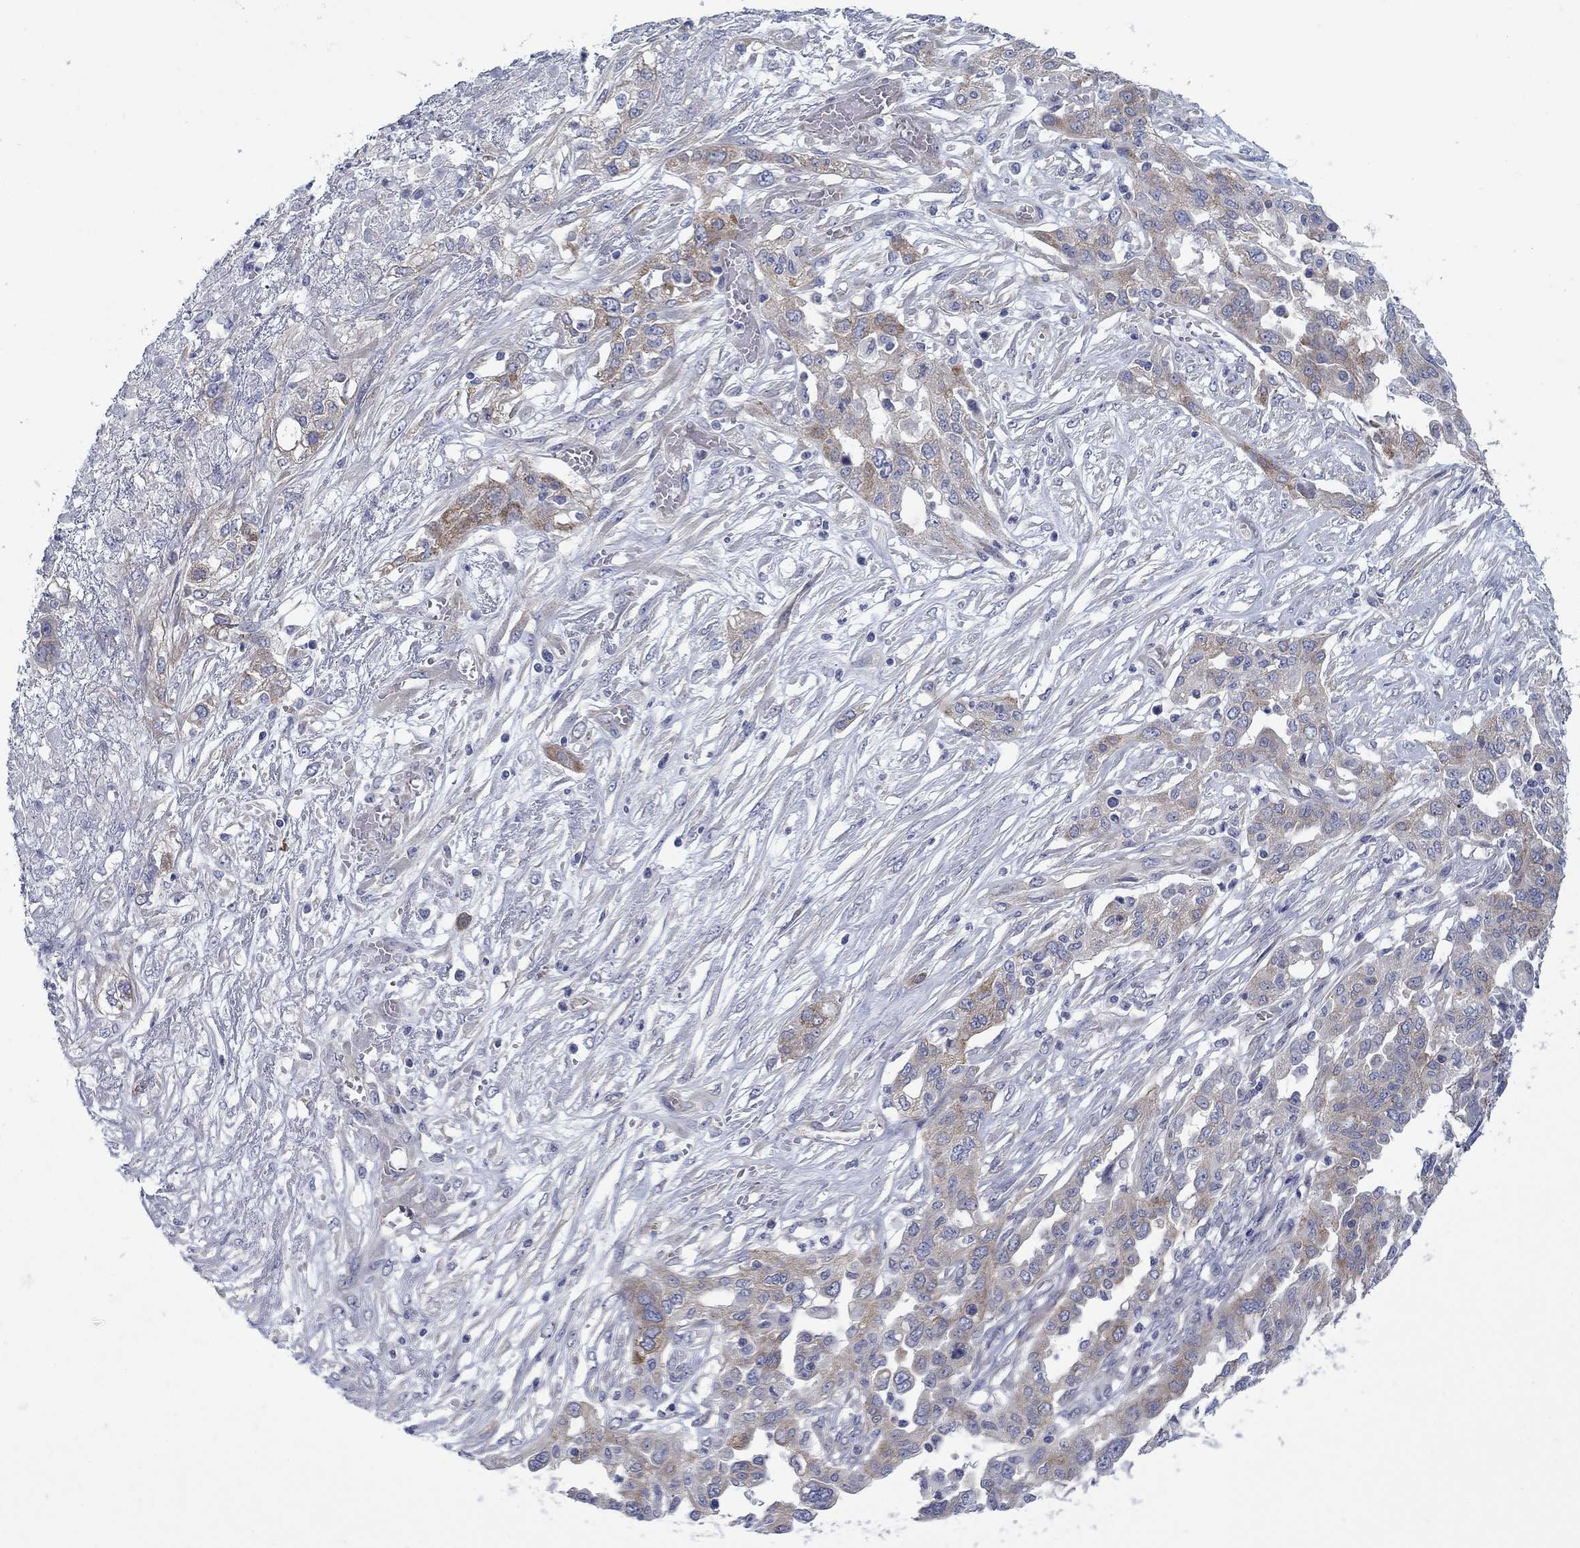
{"staining": {"intensity": "moderate", "quantity": "<25%", "location": "cytoplasmic/membranous"}, "tissue": "ovarian cancer", "cell_type": "Tumor cells", "image_type": "cancer", "snomed": [{"axis": "morphology", "description": "Cystadenocarcinoma, serous, NOS"}, {"axis": "topography", "description": "Ovary"}], "caption": "This histopathology image reveals ovarian serous cystadenocarcinoma stained with IHC to label a protein in brown. The cytoplasmic/membranous of tumor cells show moderate positivity for the protein. Nuclei are counter-stained blue.", "gene": "FXR1", "patient": {"sex": "female", "age": 67}}